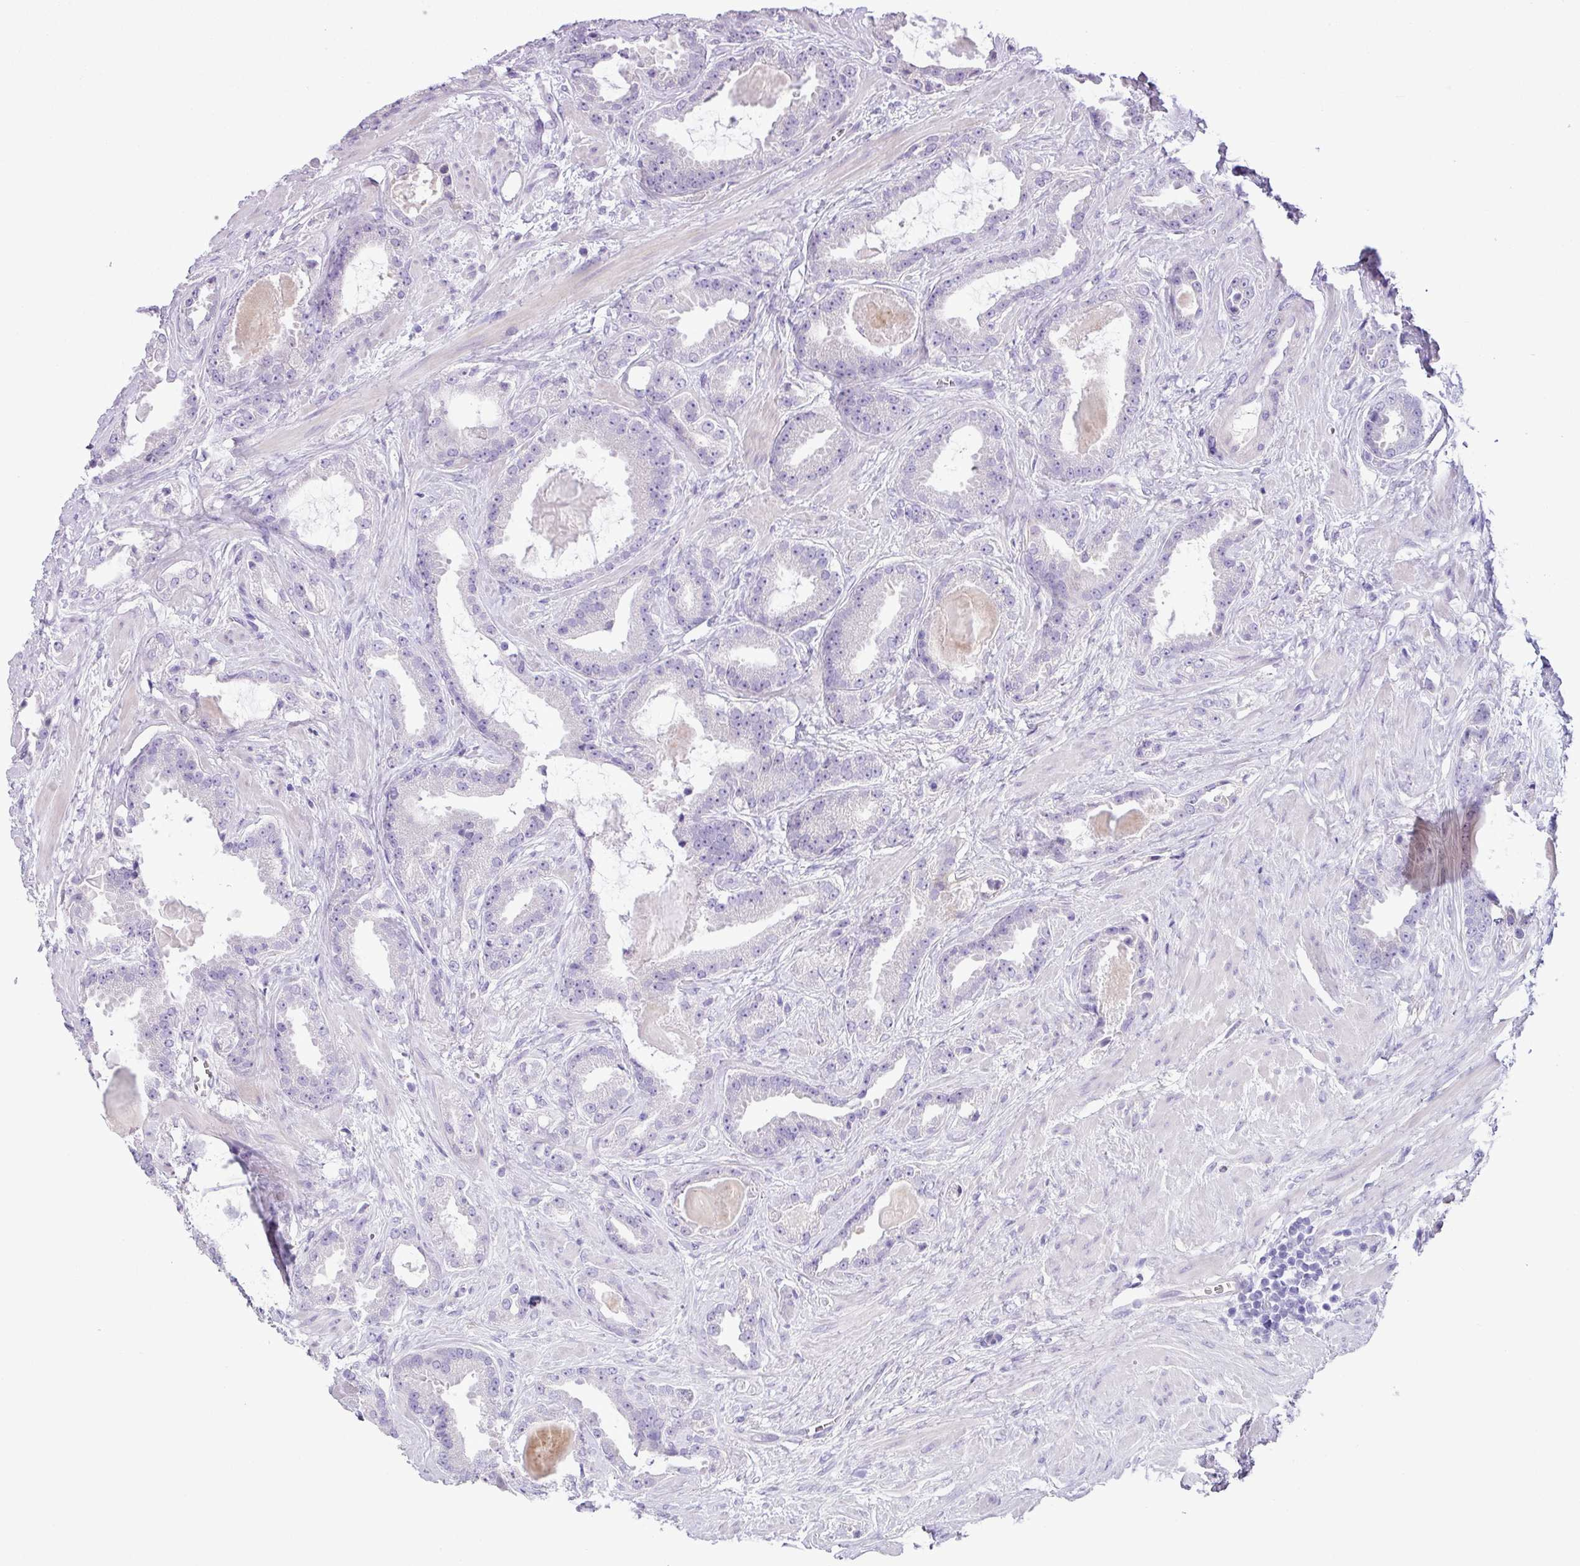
{"staining": {"intensity": "negative", "quantity": "none", "location": "none"}, "tissue": "prostate cancer", "cell_type": "Tumor cells", "image_type": "cancer", "snomed": [{"axis": "morphology", "description": "Adenocarcinoma, Low grade"}, {"axis": "topography", "description": "Prostate"}], "caption": "Image shows no significant protein staining in tumor cells of prostate cancer. (DAB (3,3'-diaminobenzidine) immunohistochemistry (IHC) visualized using brightfield microscopy, high magnification).", "gene": "CYSTM1", "patient": {"sex": "male", "age": 62}}